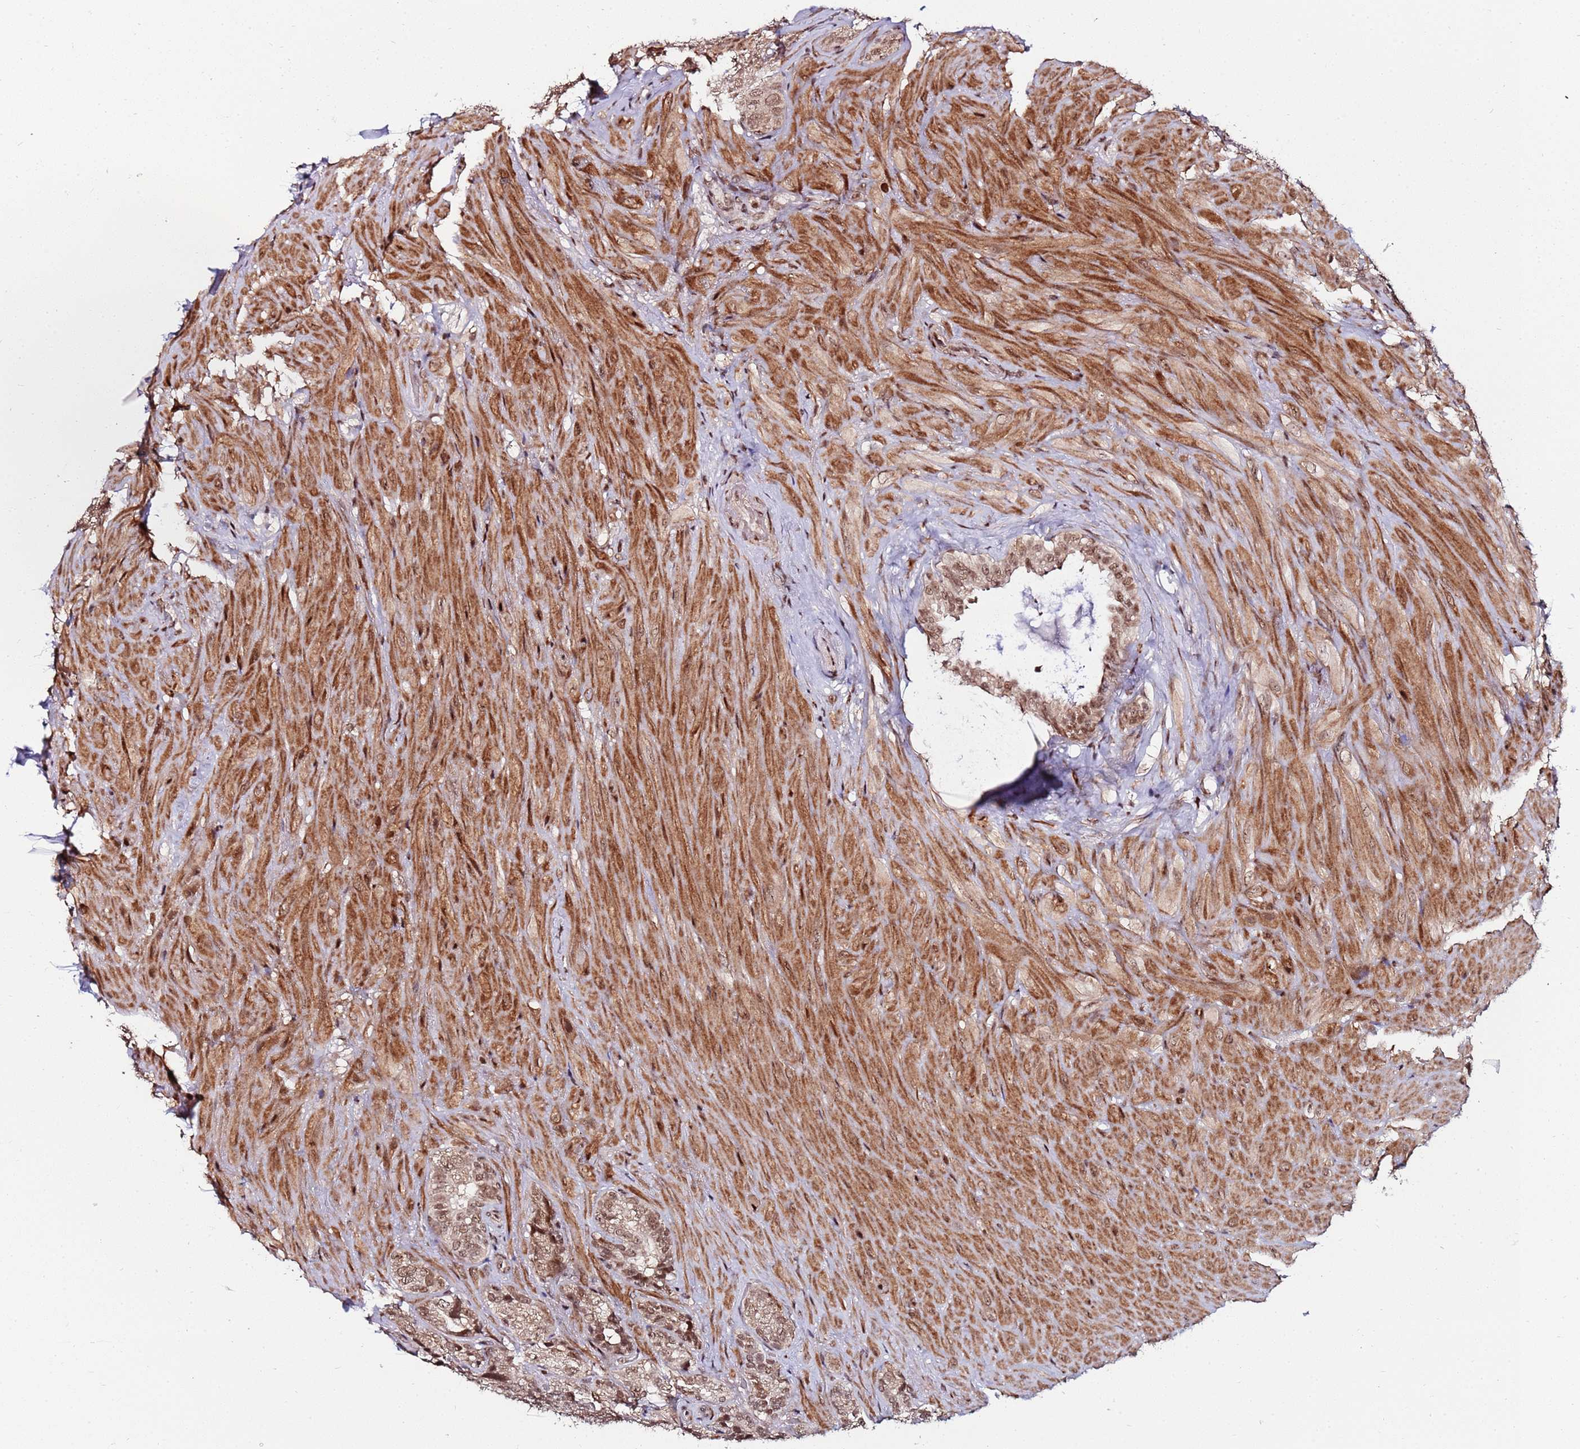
{"staining": {"intensity": "moderate", "quantity": ">75%", "location": "cytoplasmic/membranous,nuclear"}, "tissue": "seminal vesicle", "cell_type": "Glandular cells", "image_type": "normal", "snomed": [{"axis": "morphology", "description": "Normal tissue, NOS"}, {"axis": "topography", "description": "Seminal veicle"}, {"axis": "topography", "description": "Peripheral nerve tissue"}], "caption": "Benign seminal vesicle exhibits moderate cytoplasmic/membranous,nuclear expression in about >75% of glandular cells, visualized by immunohistochemistry. (Stains: DAB in brown, nuclei in blue, Microscopy: brightfield microscopy at high magnification).", "gene": "PPM1H", "patient": {"sex": "male", "age": 67}}